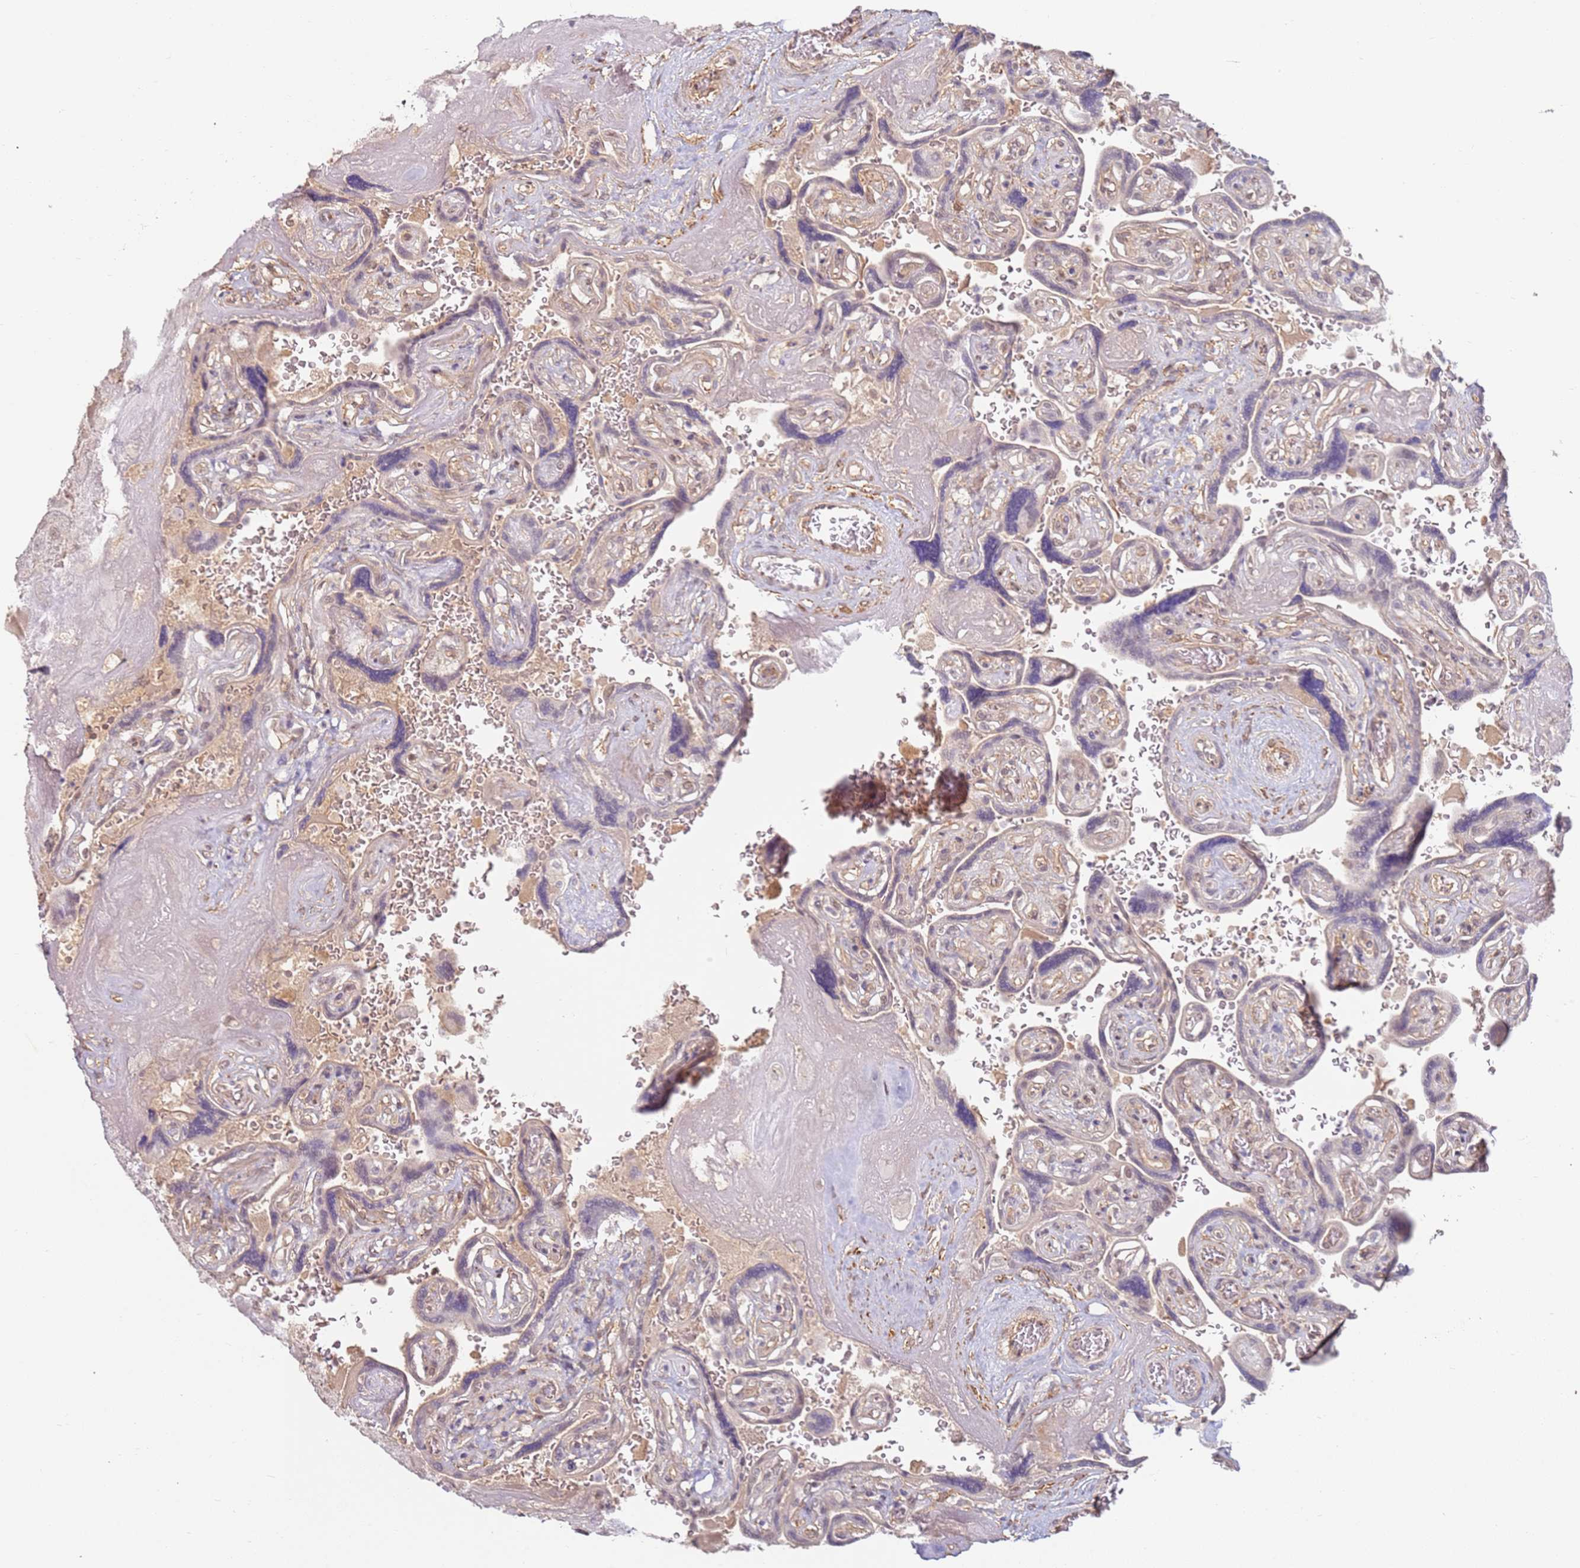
{"staining": {"intensity": "negative", "quantity": "none", "location": "none"}, "tissue": "placenta", "cell_type": "Decidual cells", "image_type": "normal", "snomed": [{"axis": "morphology", "description": "Normal tissue, NOS"}, {"axis": "topography", "description": "Placenta"}], "caption": "Protein analysis of benign placenta displays no significant staining in decidual cells.", "gene": "WDR93", "patient": {"sex": "female", "age": 32}}